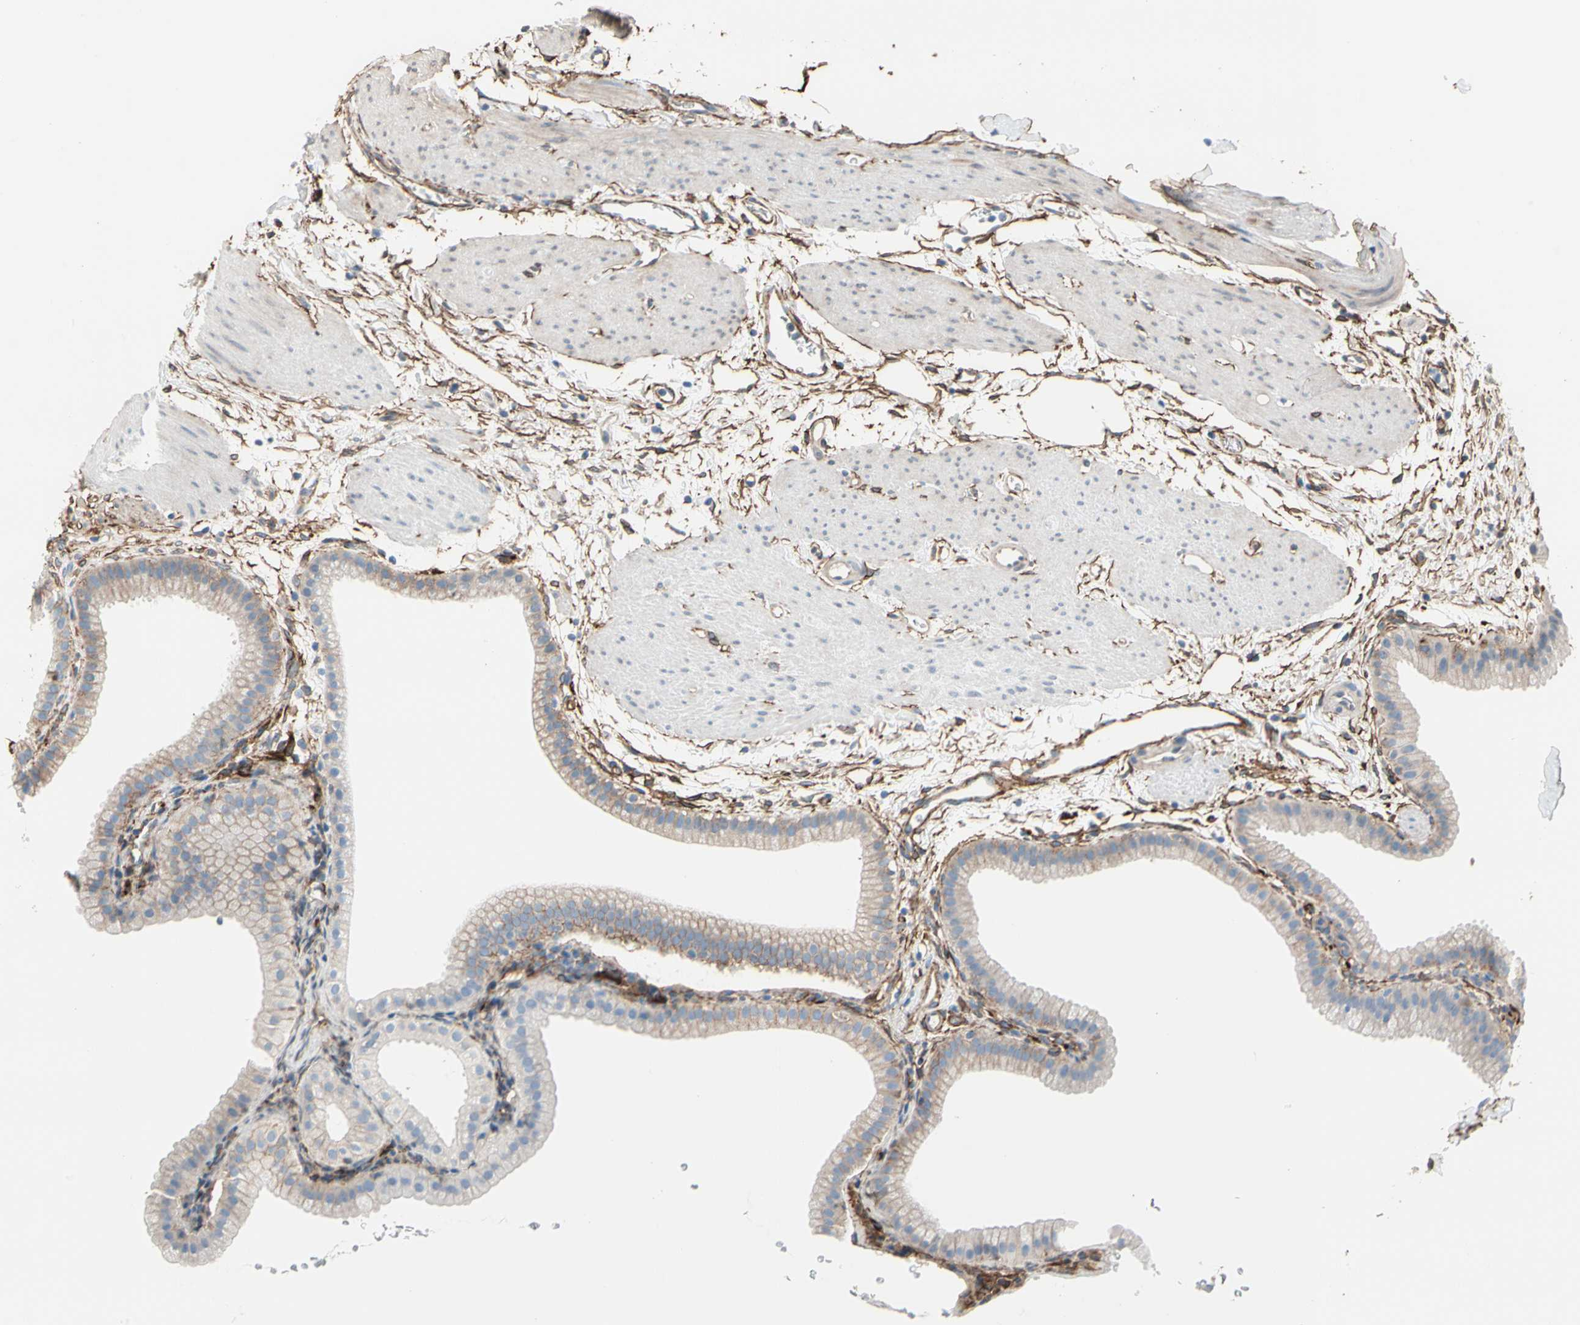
{"staining": {"intensity": "weak", "quantity": ">75%", "location": "cytoplasmic/membranous"}, "tissue": "gallbladder", "cell_type": "Glandular cells", "image_type": "normal", "snomed": [{"axis": "morphology", "description": "Normal tissue, NOS"}, {"axis": "topography", "description": "Gallbladder"}], "caption": "Gallbladder stained for a protein reveals weak cytoplasmic/membranous positivity in glandular cells. (DAB (3,3'-diaminobenzidine) IHC, brown staining for protein, blue staining for nuclei).", "gene": "EPB41L2", "patient": {"sex": "female", "age": 64}}